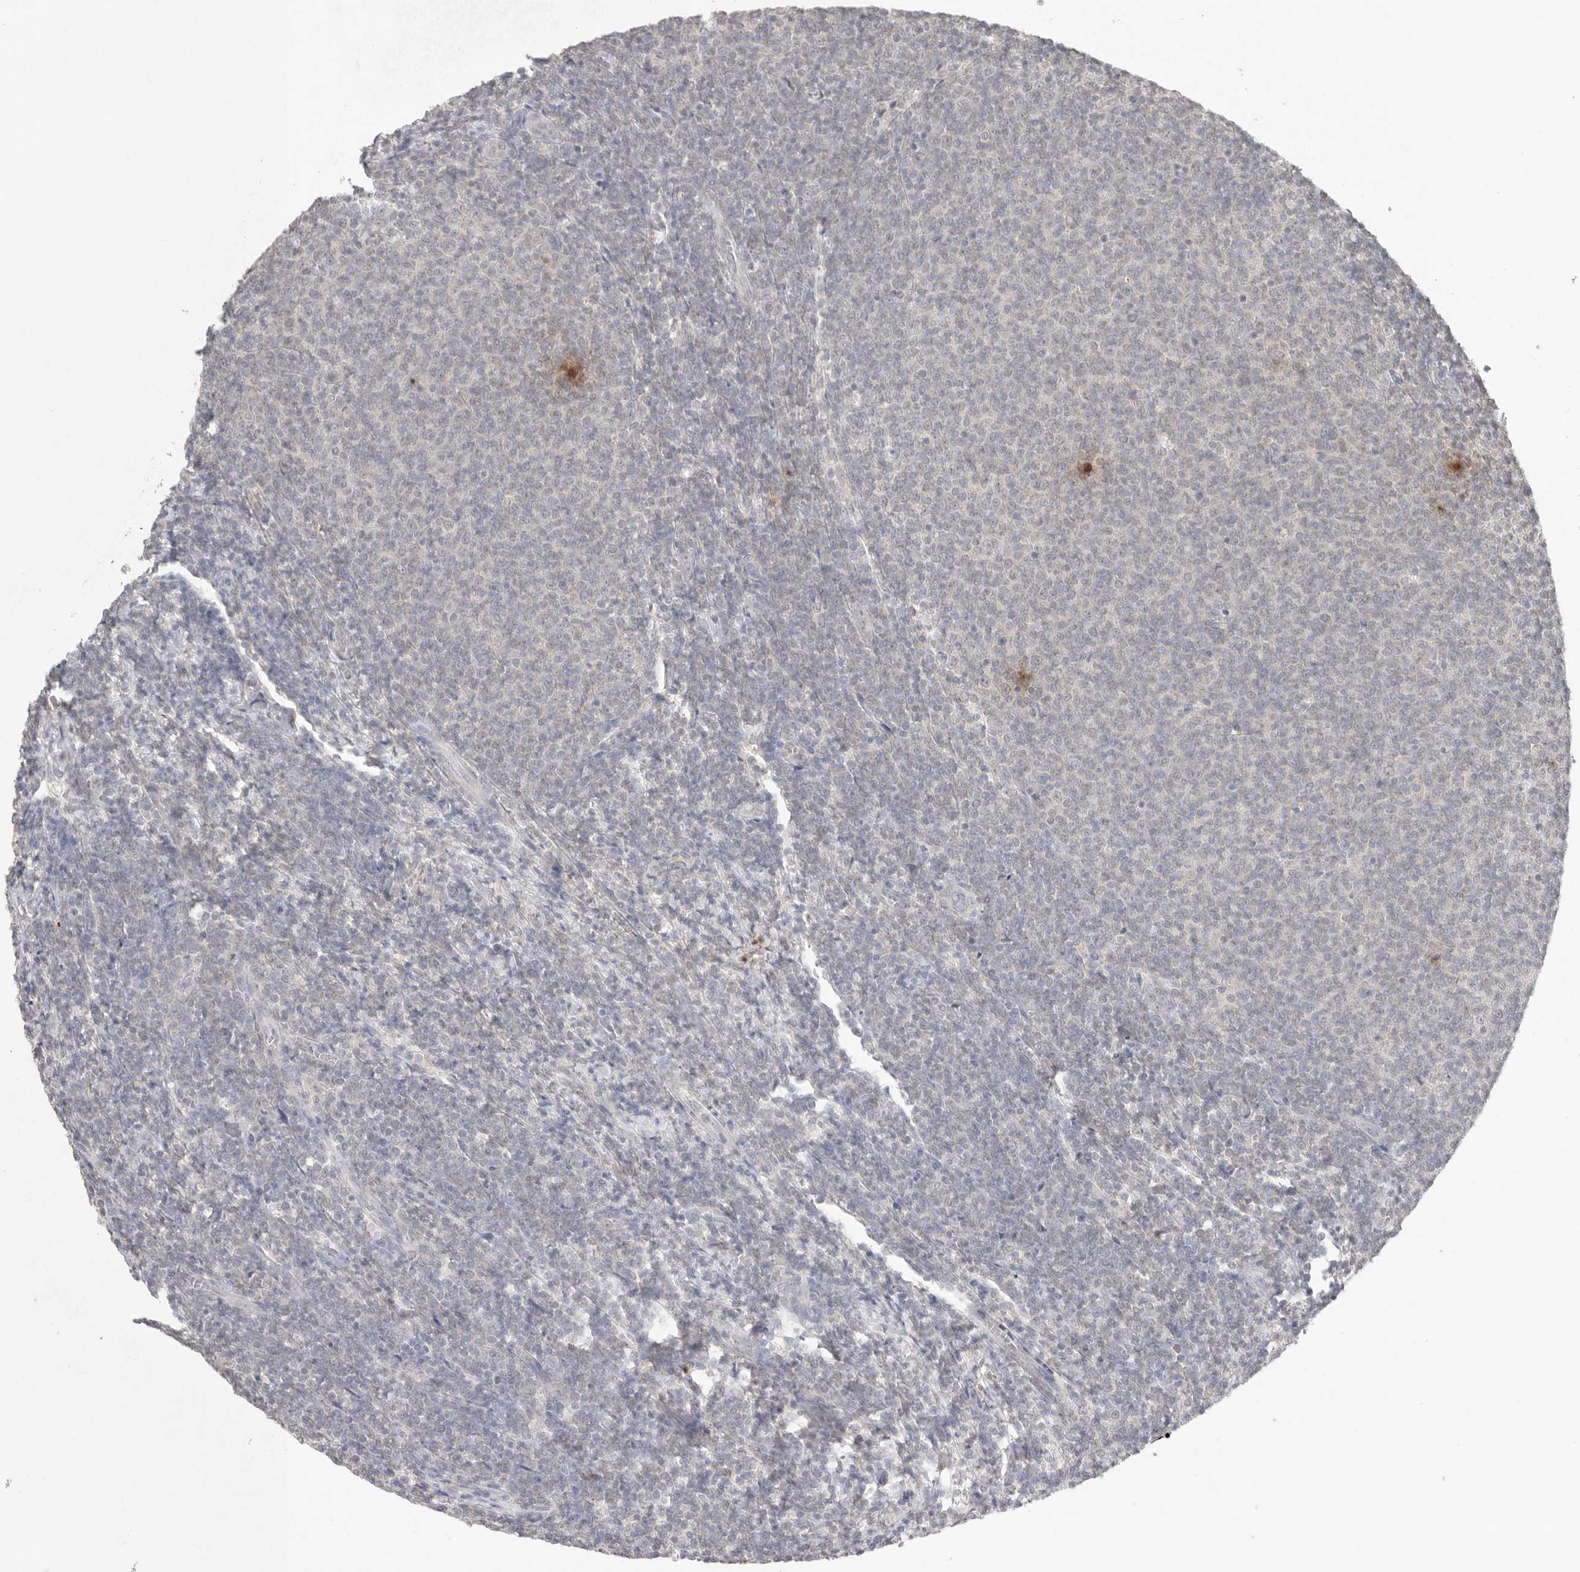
{"staining": {"intensity": "negative", "quantity": "none", "location": "none"}, "tissue": "lymphoma", "cell_type": "Tumor cells", "image_type": "cancer", "snomed": [{"axis": "morphology", "description": "Malignant lymphoma, non-Hodgkin's type, Low grade"}, {"axis": "topography", "description": "Lymph node"}], "caption": "Histopathology image shows no protein staining in tumor cells of malignant lymphoma, non-Hodgkin's type (low-grade) tissue.", "gene": "KLK5", "patient": {"sex": "male", "age": 66}}